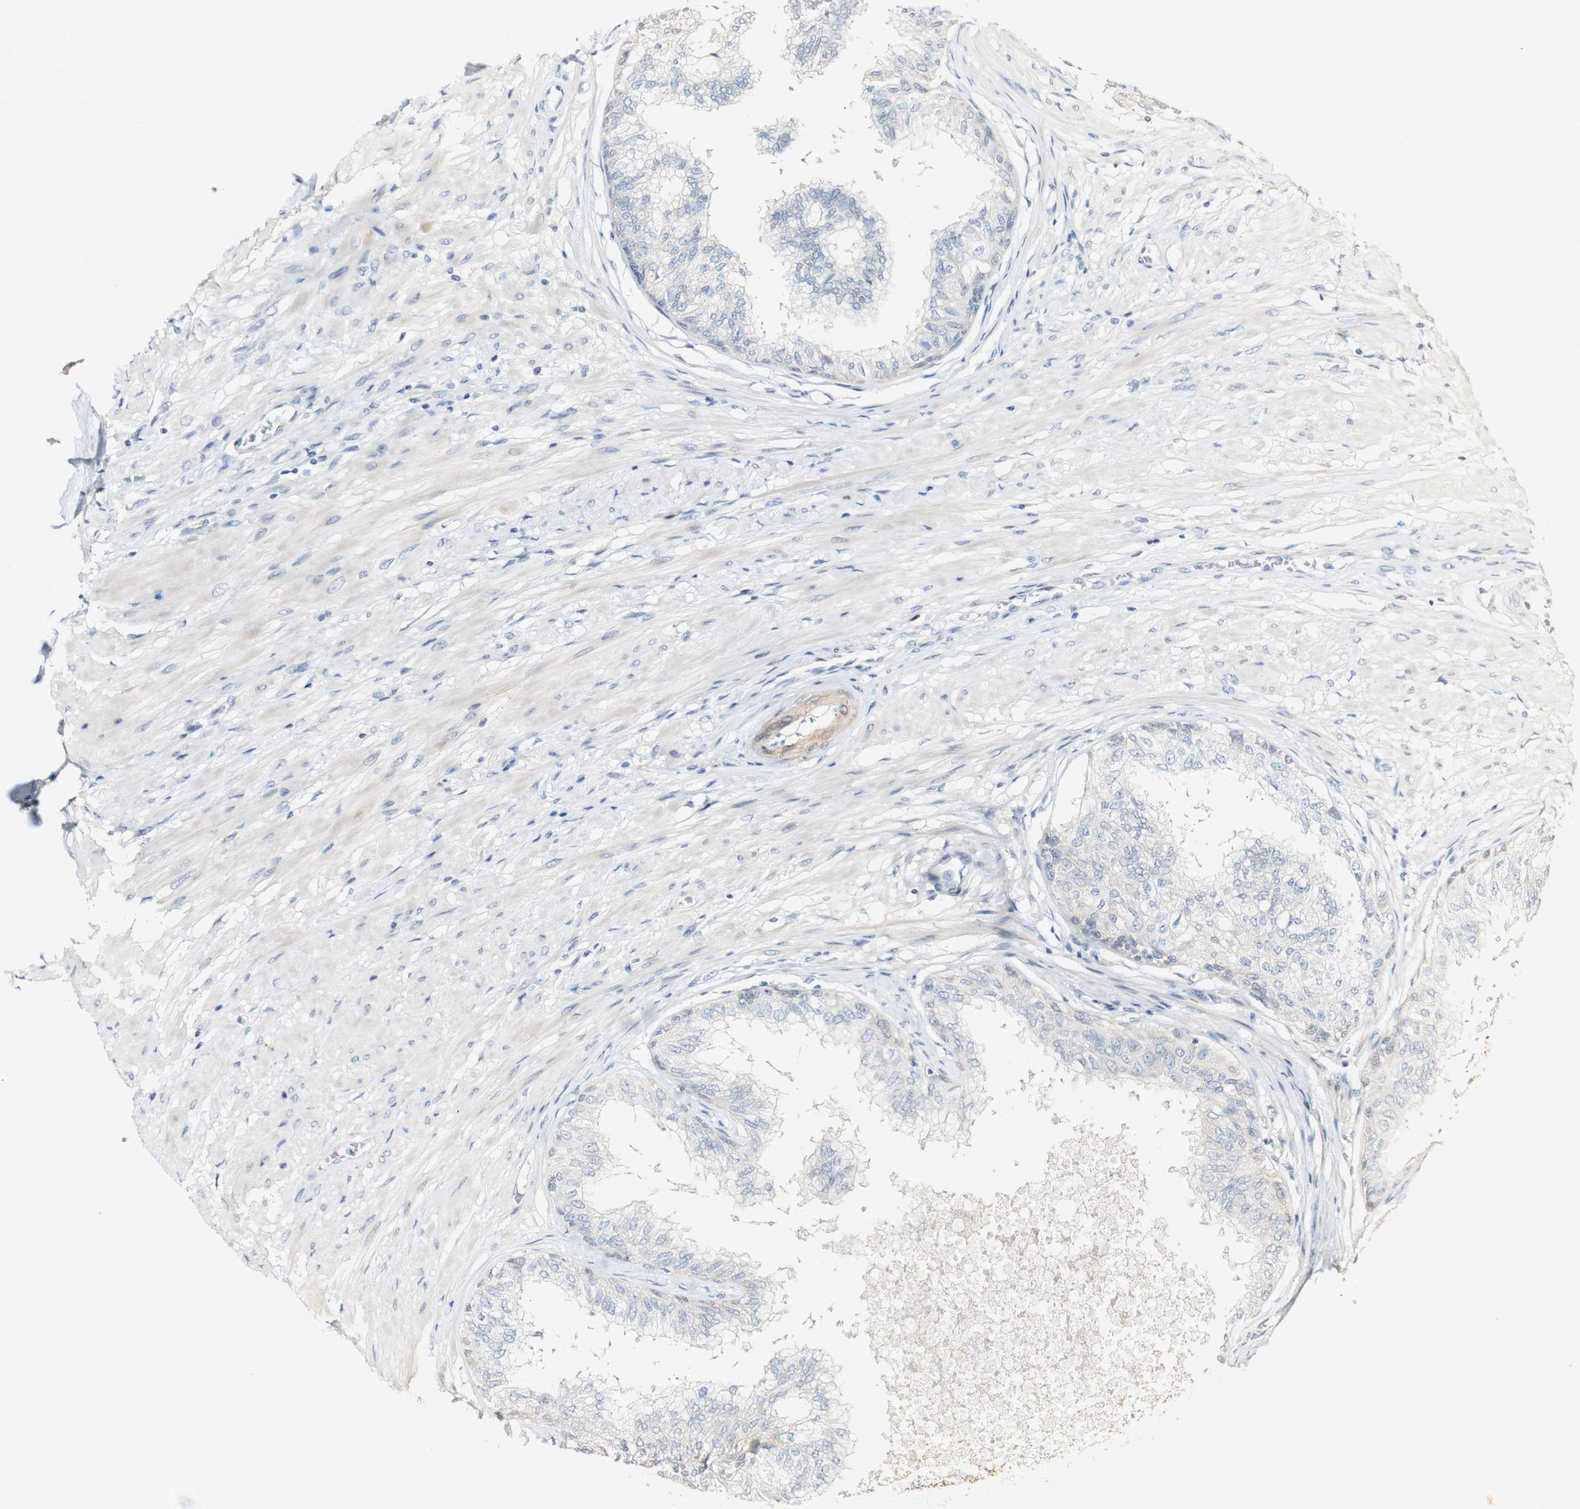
{"staining": {"intensity": "negative", "quantity": "none", "location": "none"}, "tissue": "prostate", "cell_type": "Glandular cells", "image_type": "normal", "snomed": [{"axis": "morphology", "description": "Normal tissue, NOS"}, {"axis": "topography", "description": "Prostate"}, {"axis": "topography", "description": "Seminal veicle"}], "caption": "Immunohistochemistry photomicrograph of benign prostate stained for a protein (brown), which reveals no staining in glandular cells. (Stains: DAB IHC with hematoxylin counter stain, Microscopy: brightfield microscopy at high magnification).", "gene": "FMO3", "patient": {"sex": "male", "age": 60}}